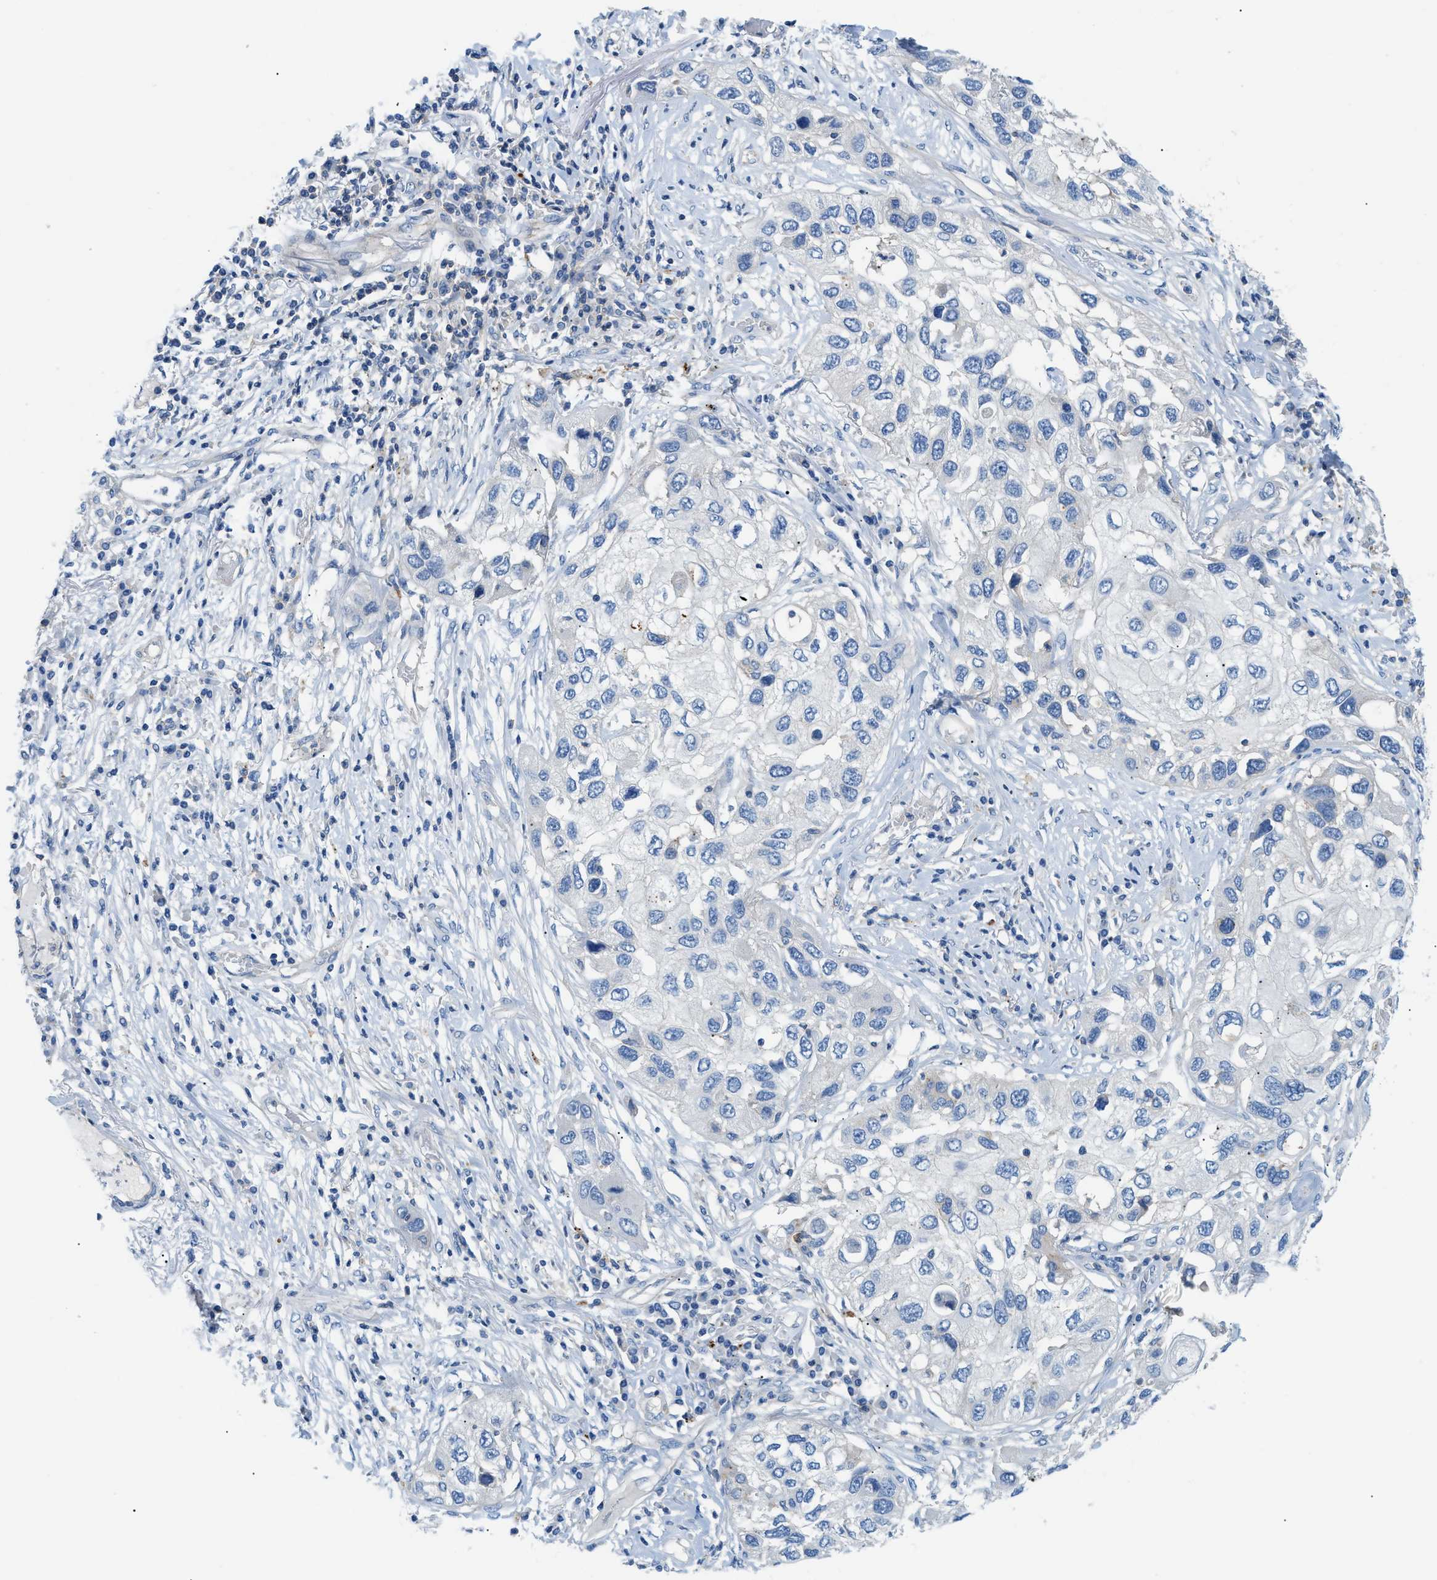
{"staining": {"intensity": "negative", "quantity": "none", "location": "none"}, "tissue": "lung cancer", "cell_type": "Tumor cells", "image_type": "cancer", "snomed": [{"axis": "morphology", "description": "Squamous cell carcinoma, NOS"}, {"axis": "topography", "description": "Lung"}], "caption": "Human lung cancer stained for a protein using IHC displays no positivity in tumor cells.", "gene": "ORAI1", "patient": {"sex": "male", "age": 71}}